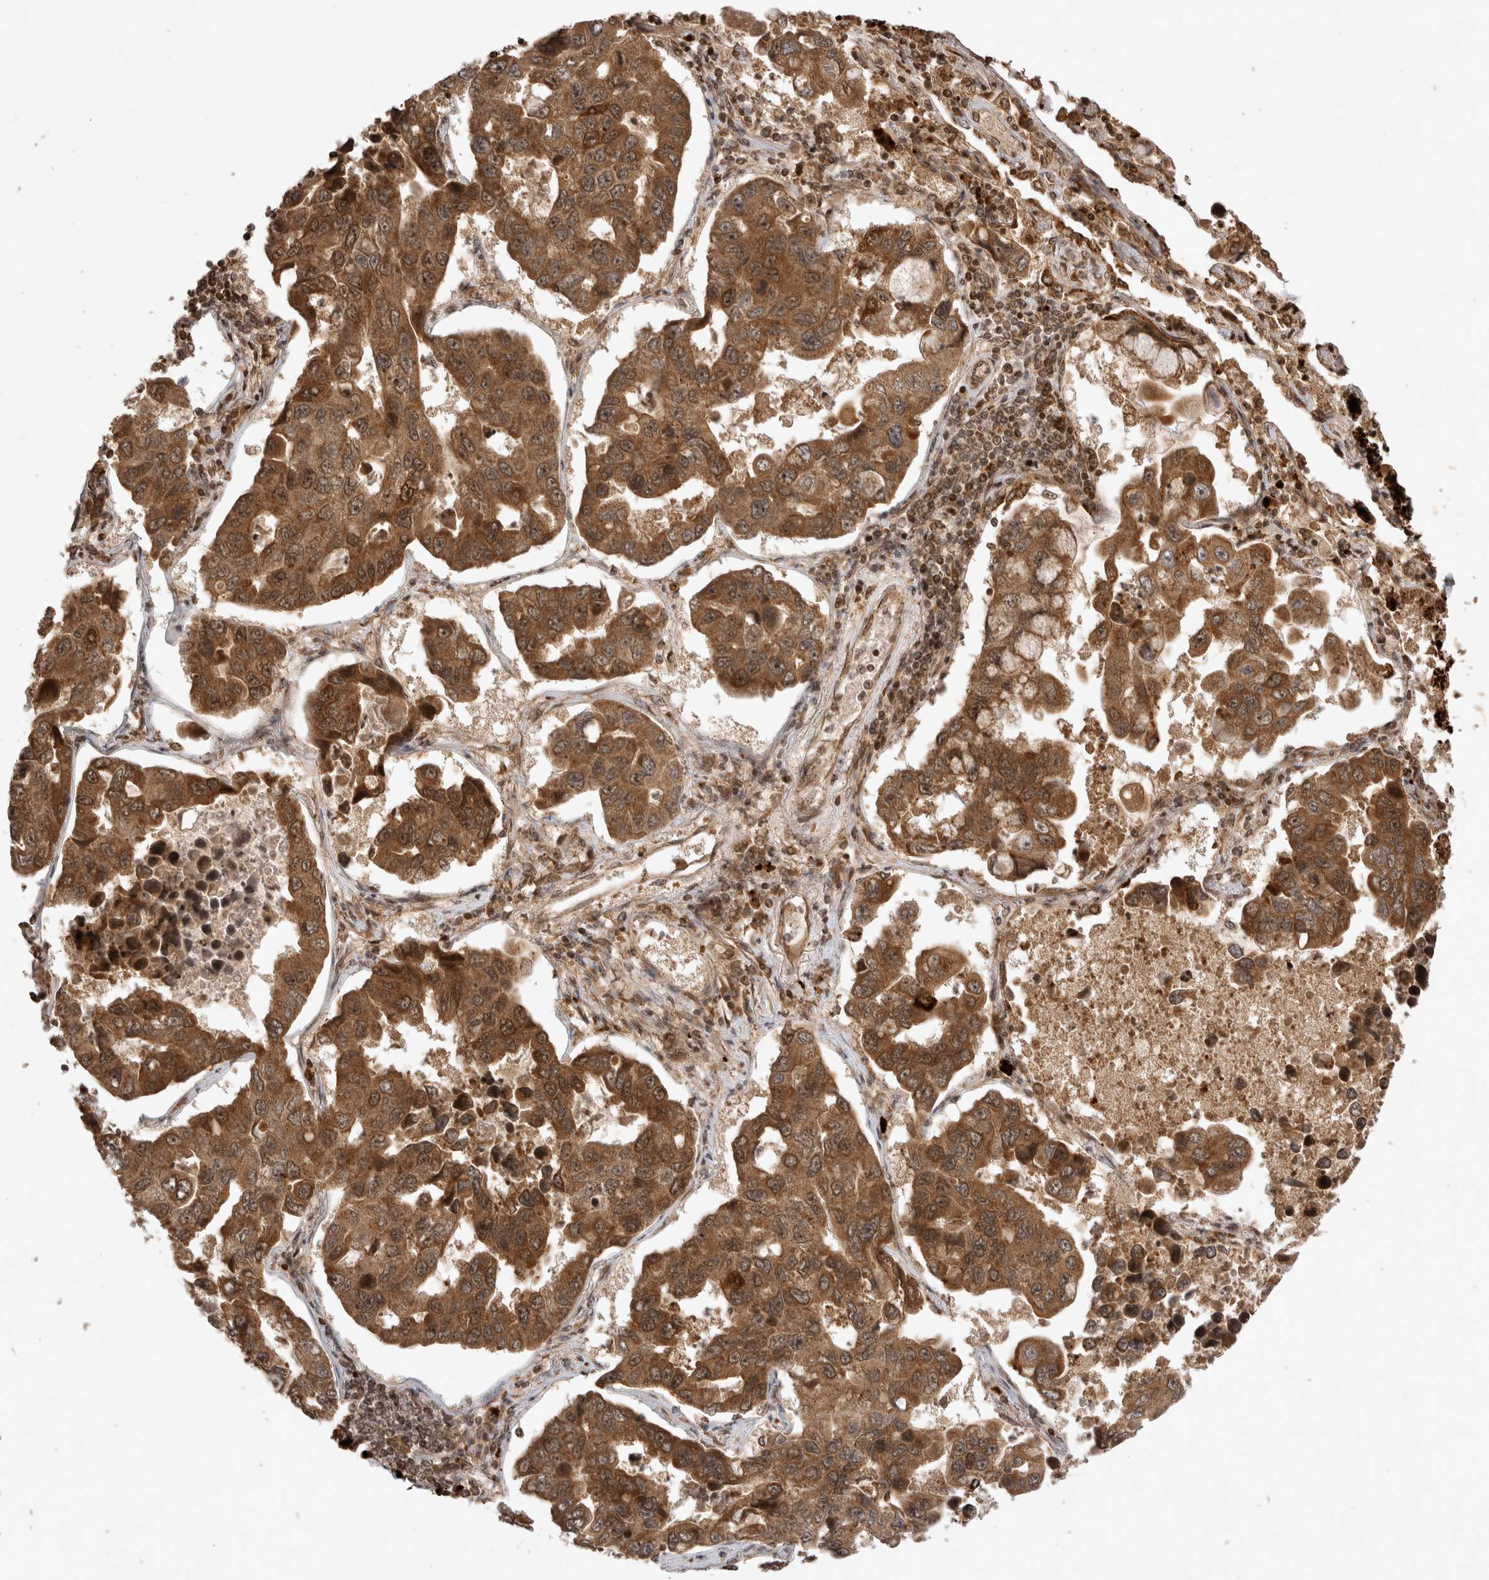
{"staining": {"intensity": "strong", "quantity": ">75%", "location": "cytoplasmic/membranous"}, "tissue": "lung cancer", "cell_type": "Tumor cells", "image_type": "cancer", "snomed": [{"axis": "morphology", "description": "Adenocarcinoma, NOS"}, {"axis": "topography", "description": "Lung"}], "caption": "This histopathology image exhibits immunohistochemistry staining of human lung cancer (adenocarcinoma), with high strong cytoplasmic/membranous staining in about >75% of tumor cells.", "gene": "FAM221A", "patient": {"sex": "male", "age": 64}}